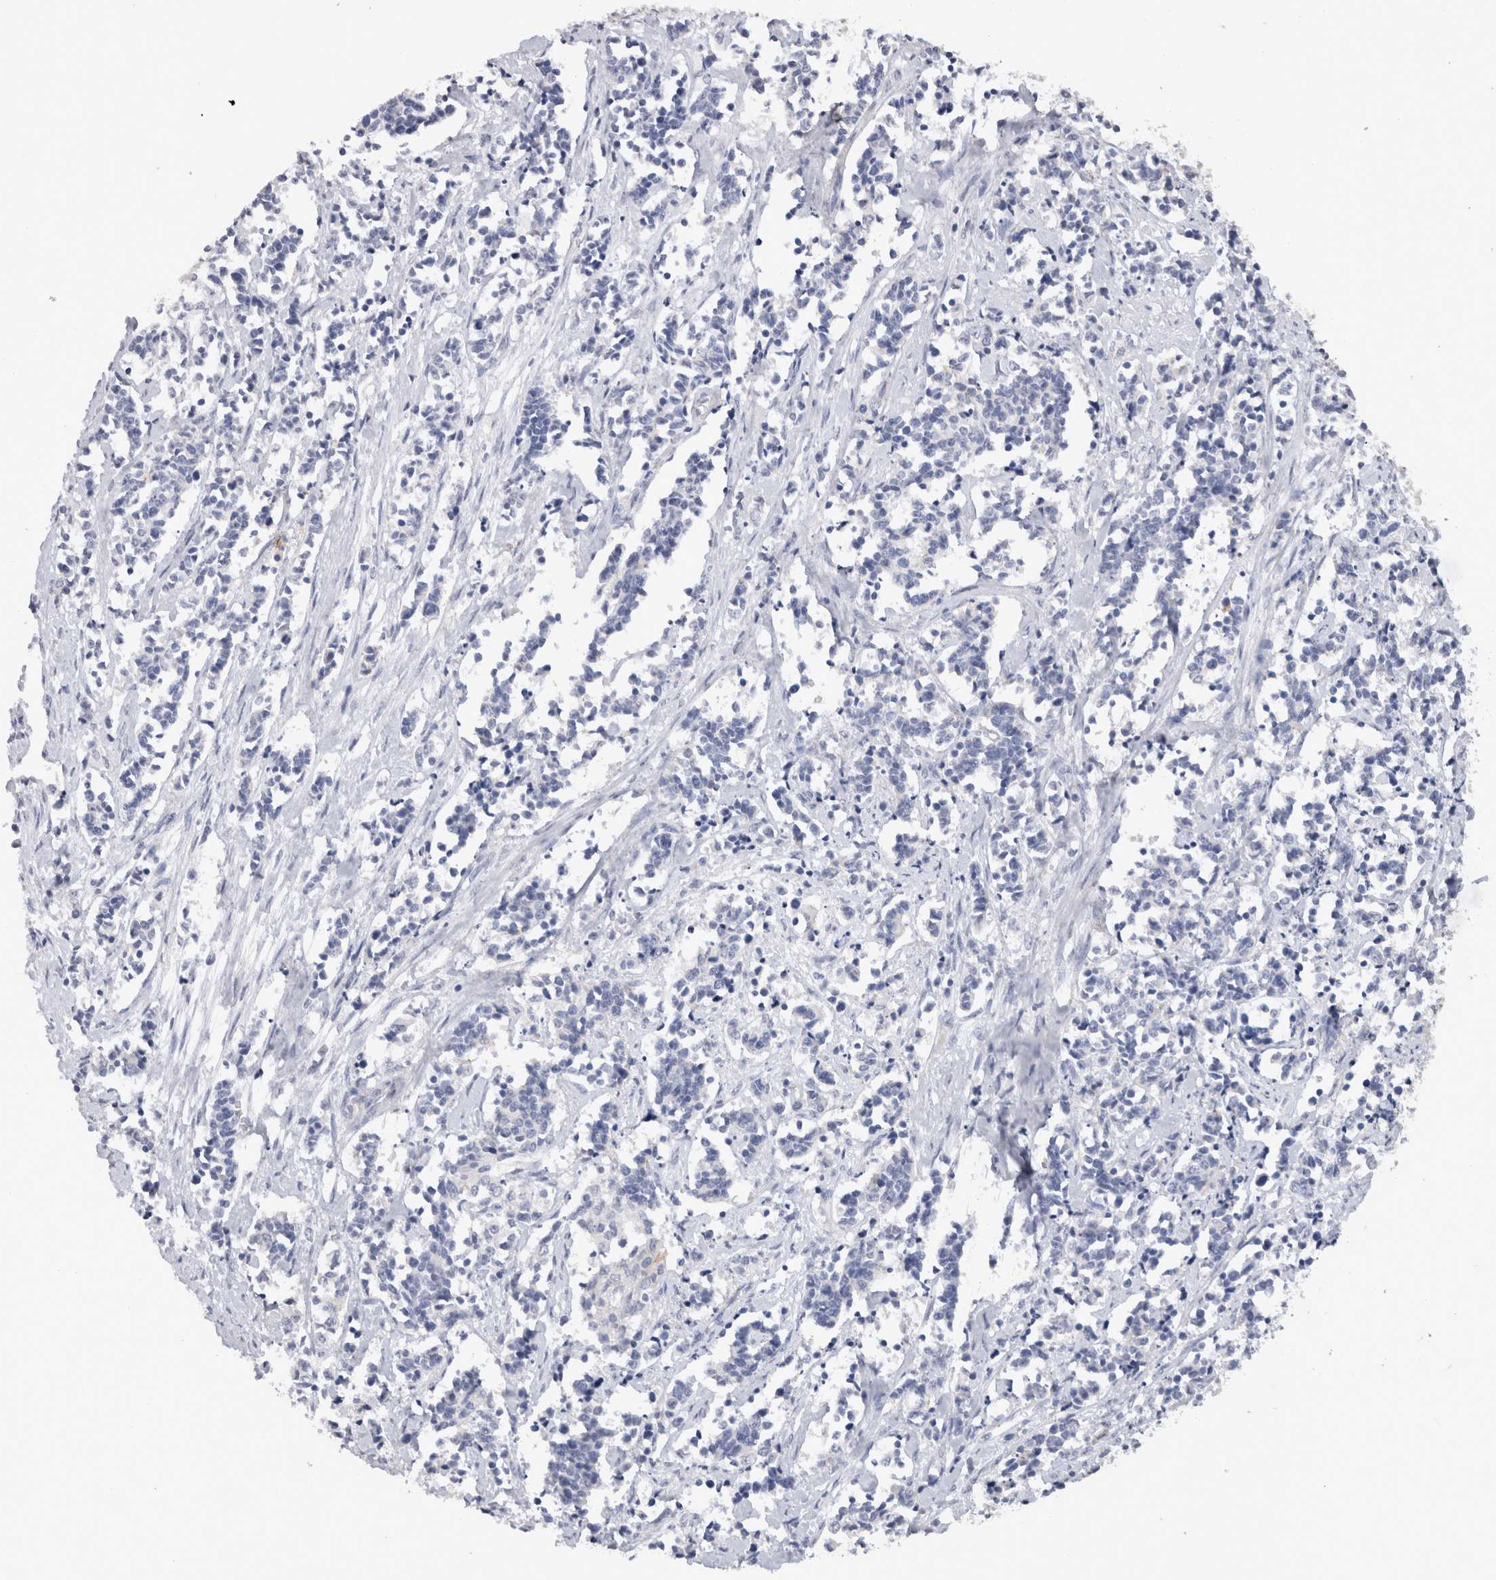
{"staining": {"intensity": "negative", "quantity": "none", "location": "none"}, "tissue": "cervical cancer", "cell_type": "Tumor cells", "image_type": "cancer", "snomed": [{"axis": "morphology", "description": "Squamous cell carcinoma, NOS"}, {"axis": "topography", "description": "Cervix"}], "caption": "There is no significant positivity in tumor cells of squamous cell carcinoma (cervical). The staining was performed using DAB (3,3'-diaminobenzidine) to visualize the protein expression in brown, while the nuclei were stained in blue with hematoxylin (Magnification: 20x).", "gene": "CDH6", "patient": {"sex": "female", "age": 35}}